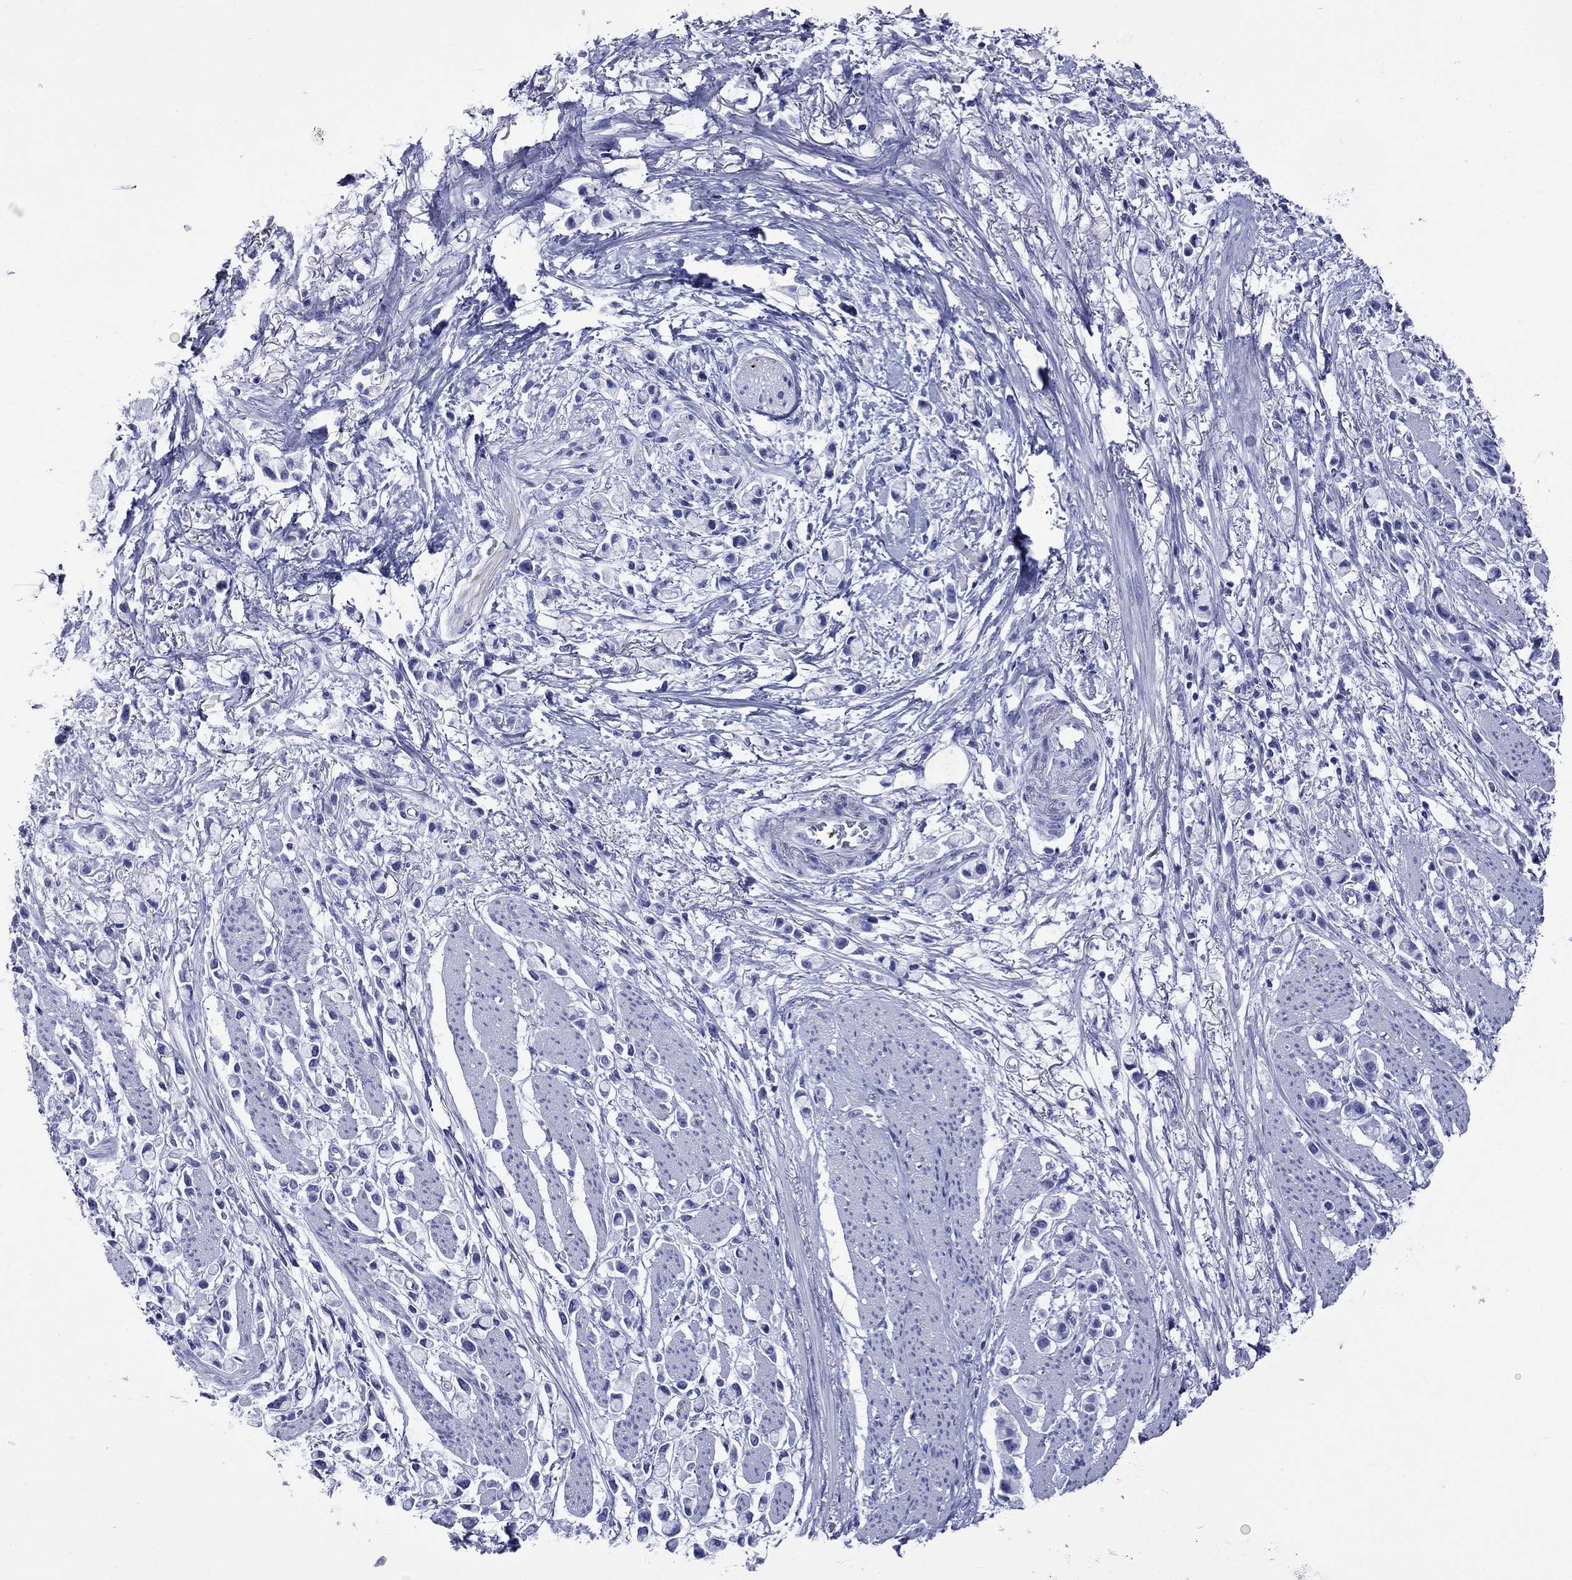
{"staining": {"intensity": "negative", "quantity": "none", "location": "none"}, "tissue": "stomach cancer", "cell_type": "Tumor cells", "image_type": "cancer", "snomed": [{"axis": "morphology", "description": "Adenocarcinoma, NOS"}, {"axis": "topography", "description": "Stomach"}], "caption": "This is a histopathology image of IHC staining of stomach adenocarcinoma, which shows no positivity in tumor cells. (Brightfield microscopy of DAB IHC at high magnification).", "gene": "ROM1", "patient": {"sex": "female", "age": 81}}